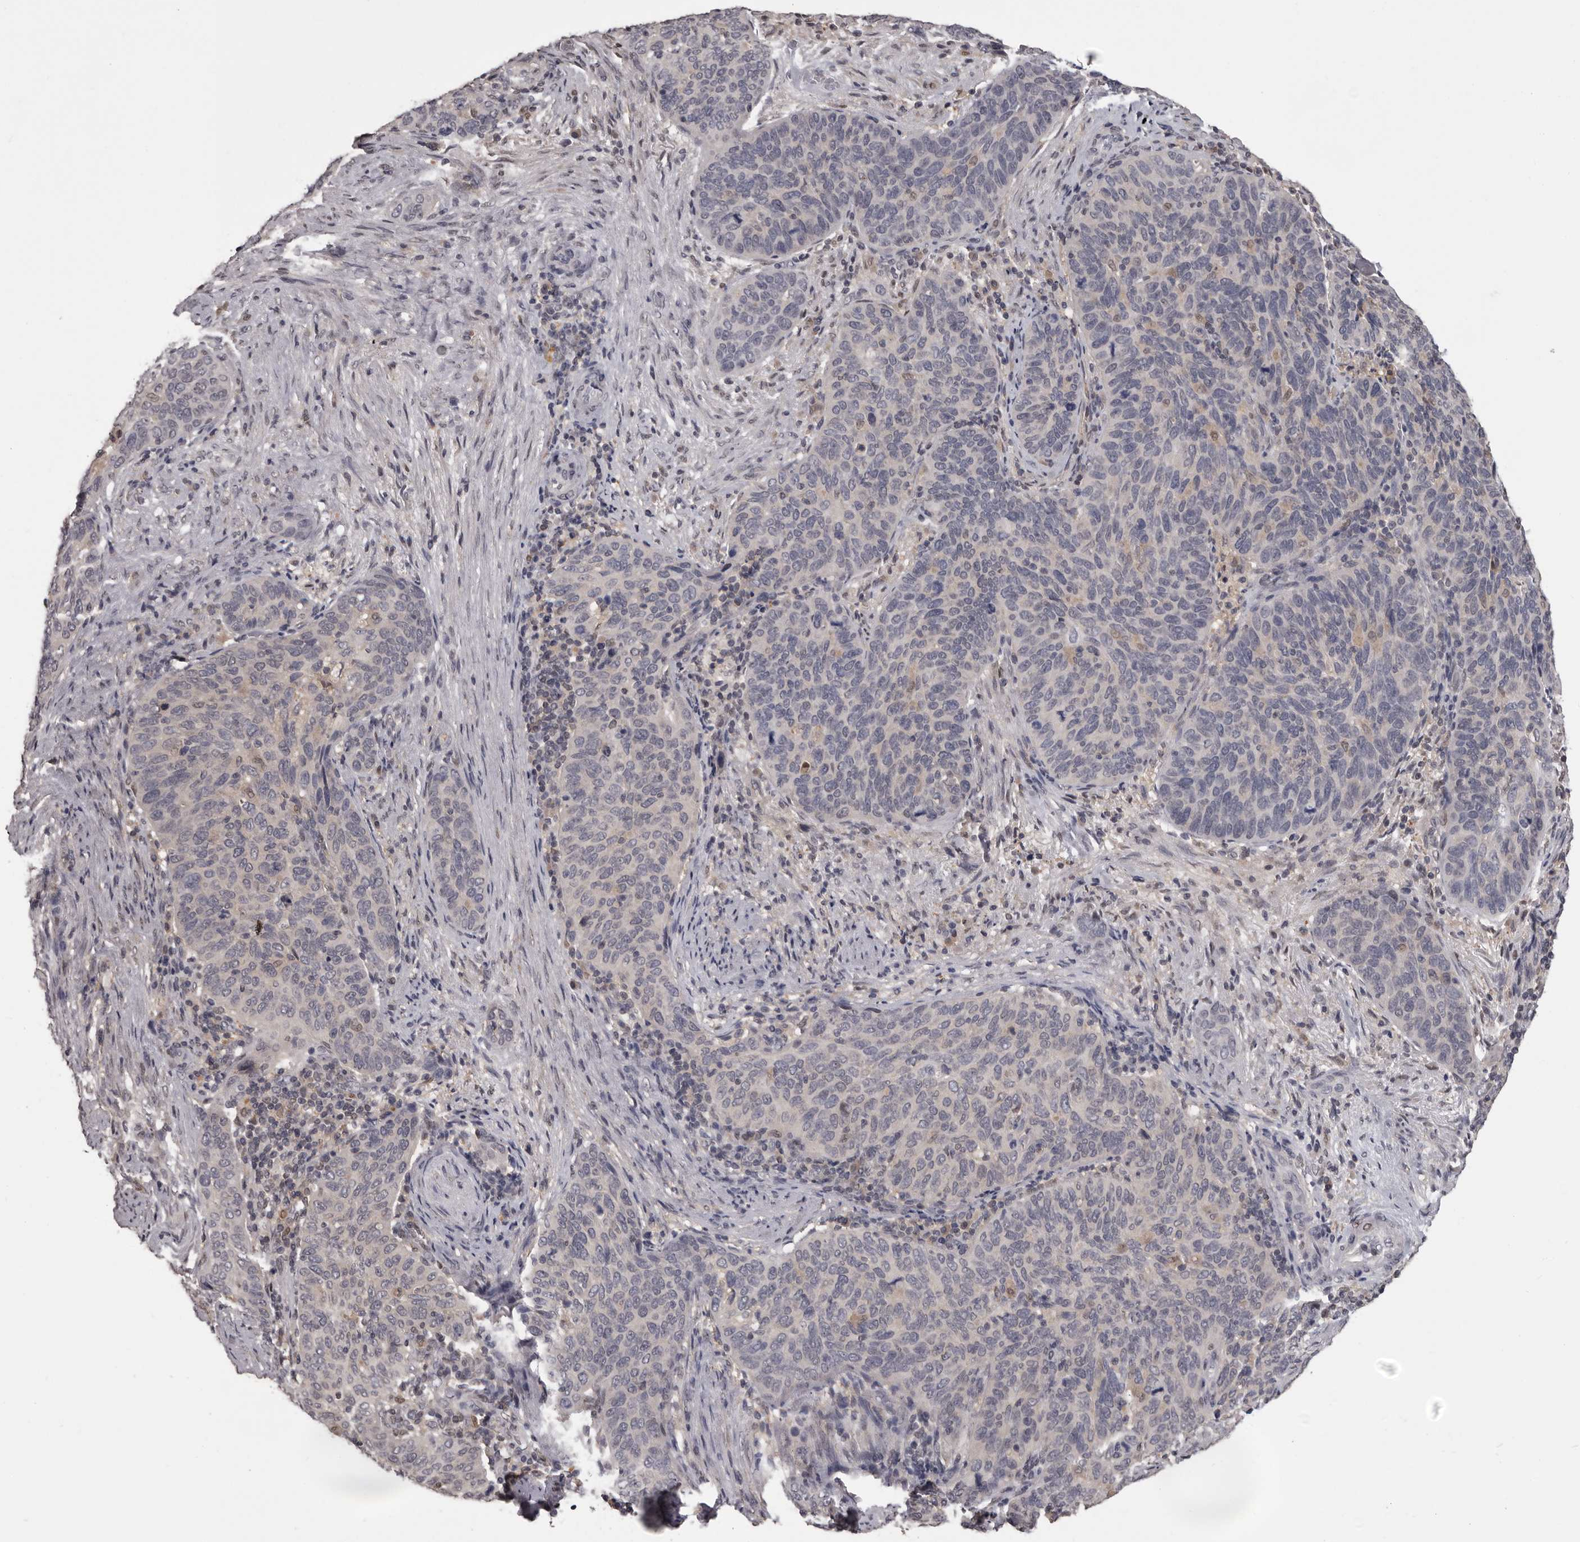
{"staining": {"intensity": "negative", "quantity": "none", "location": "none"}, "tissue": "cervical cancer", "cell_type": "Tumor cells", "image_type": "cancer", "snomed": [{"axis": "morphology", "description": "Squamous cell carcinoma, NOS"}, {"axis": "topography", "description": "Cervix"}], "caption": "DAB (3,3'-diaminobenzidine) immunohistochemical staining of cervical cancer demonstrates no significant staining in tumor cells.", "gene": "MDH1", "patient": {"sex": "female", "age": 60}}